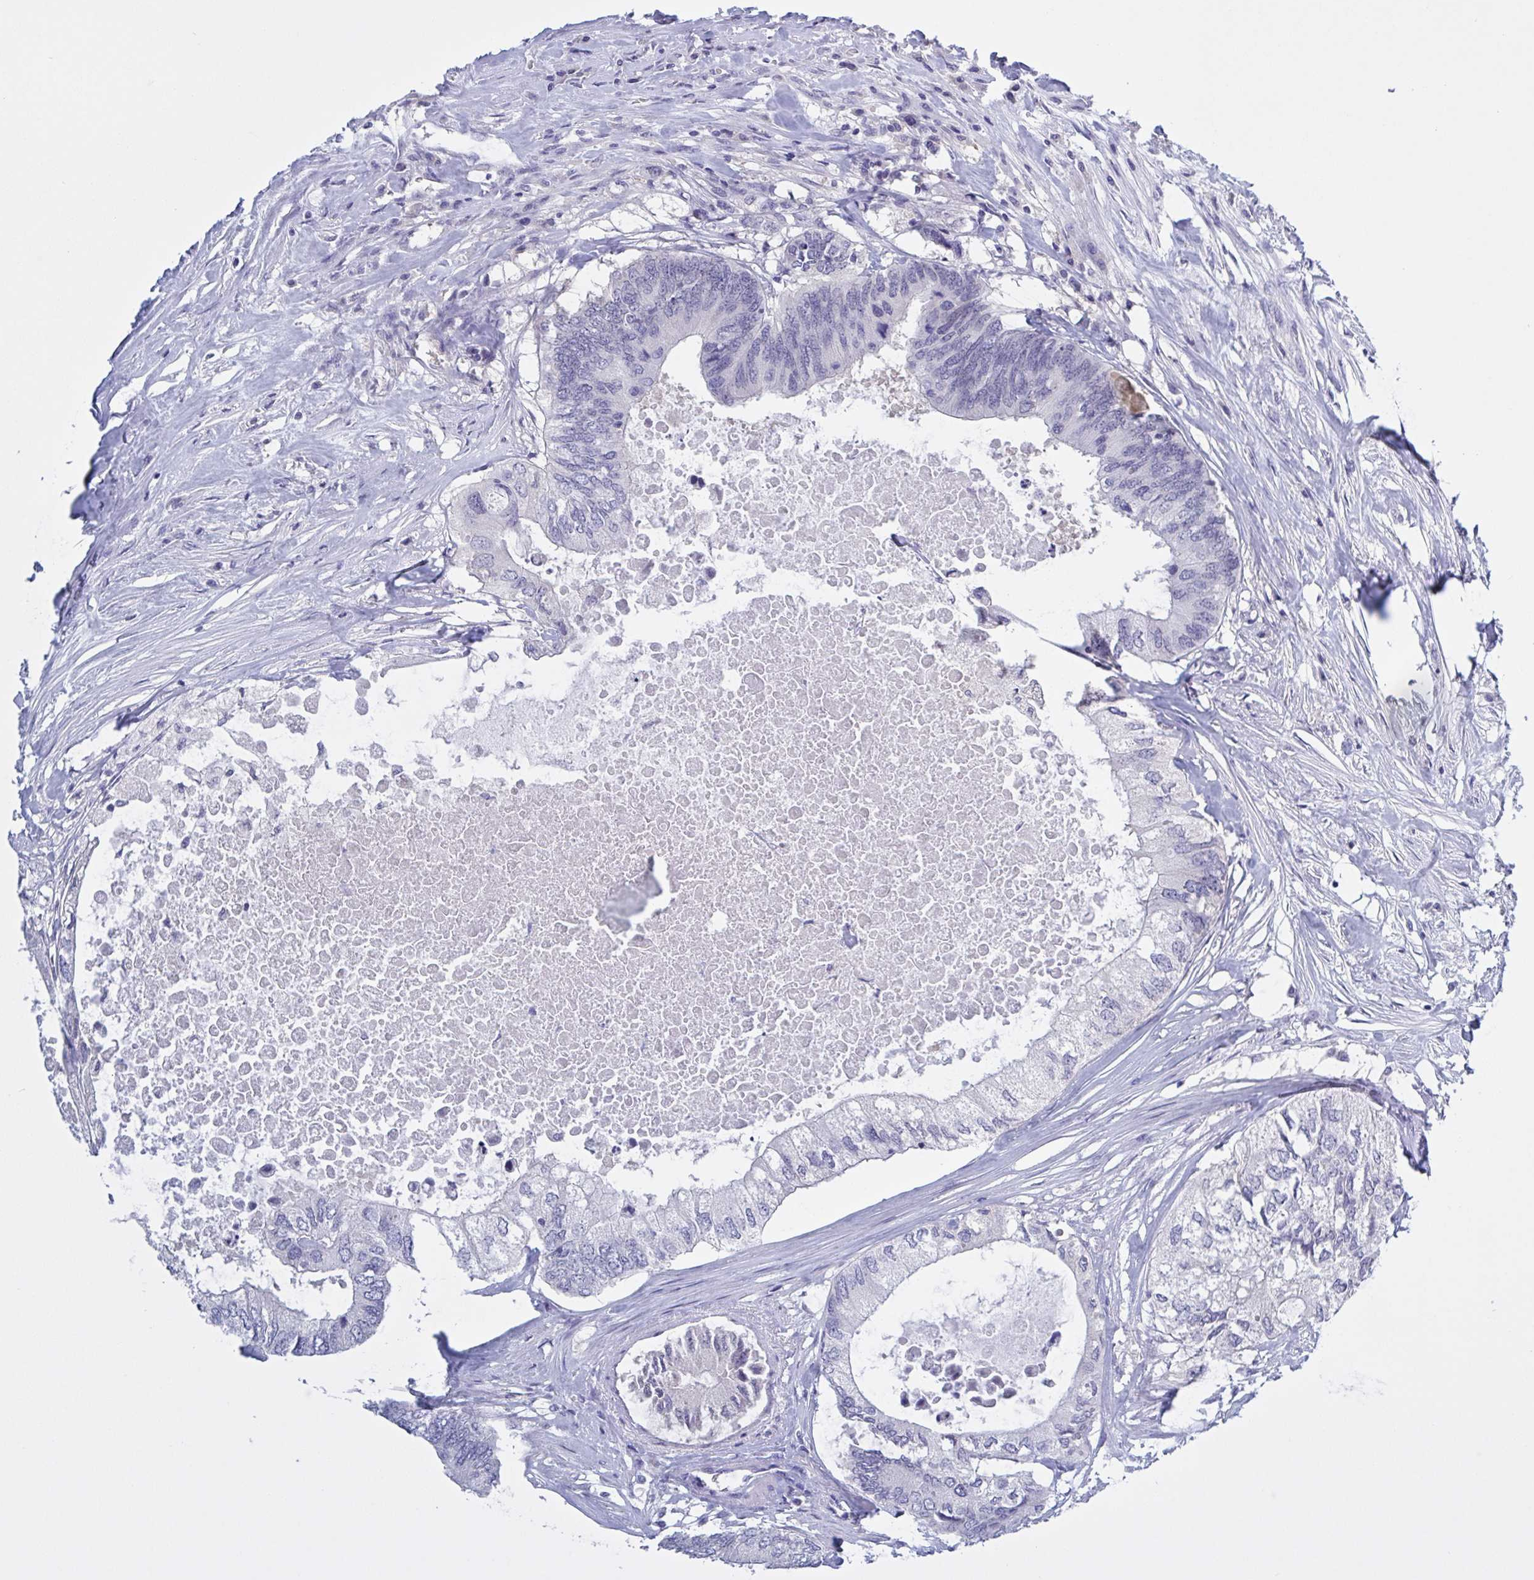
{"staining": {"intensity": "negative", "quantity": "none", "location": "none"}, "tissue": "colorectal cancer", "cell_type": "Tumor cells", "image_type": "cancer", "snomed": [{"axis": "morphology", "description": "Adenocarcinoma, NOS"}, {"axis": "topography", "description": "Colon"}], "caption": "Immunohistochemical staining of colorectal cancer shows no significant positivity in tumor cells.", "gene": "SERPINB13", "patient": {"sex": "male", "age": 71}}